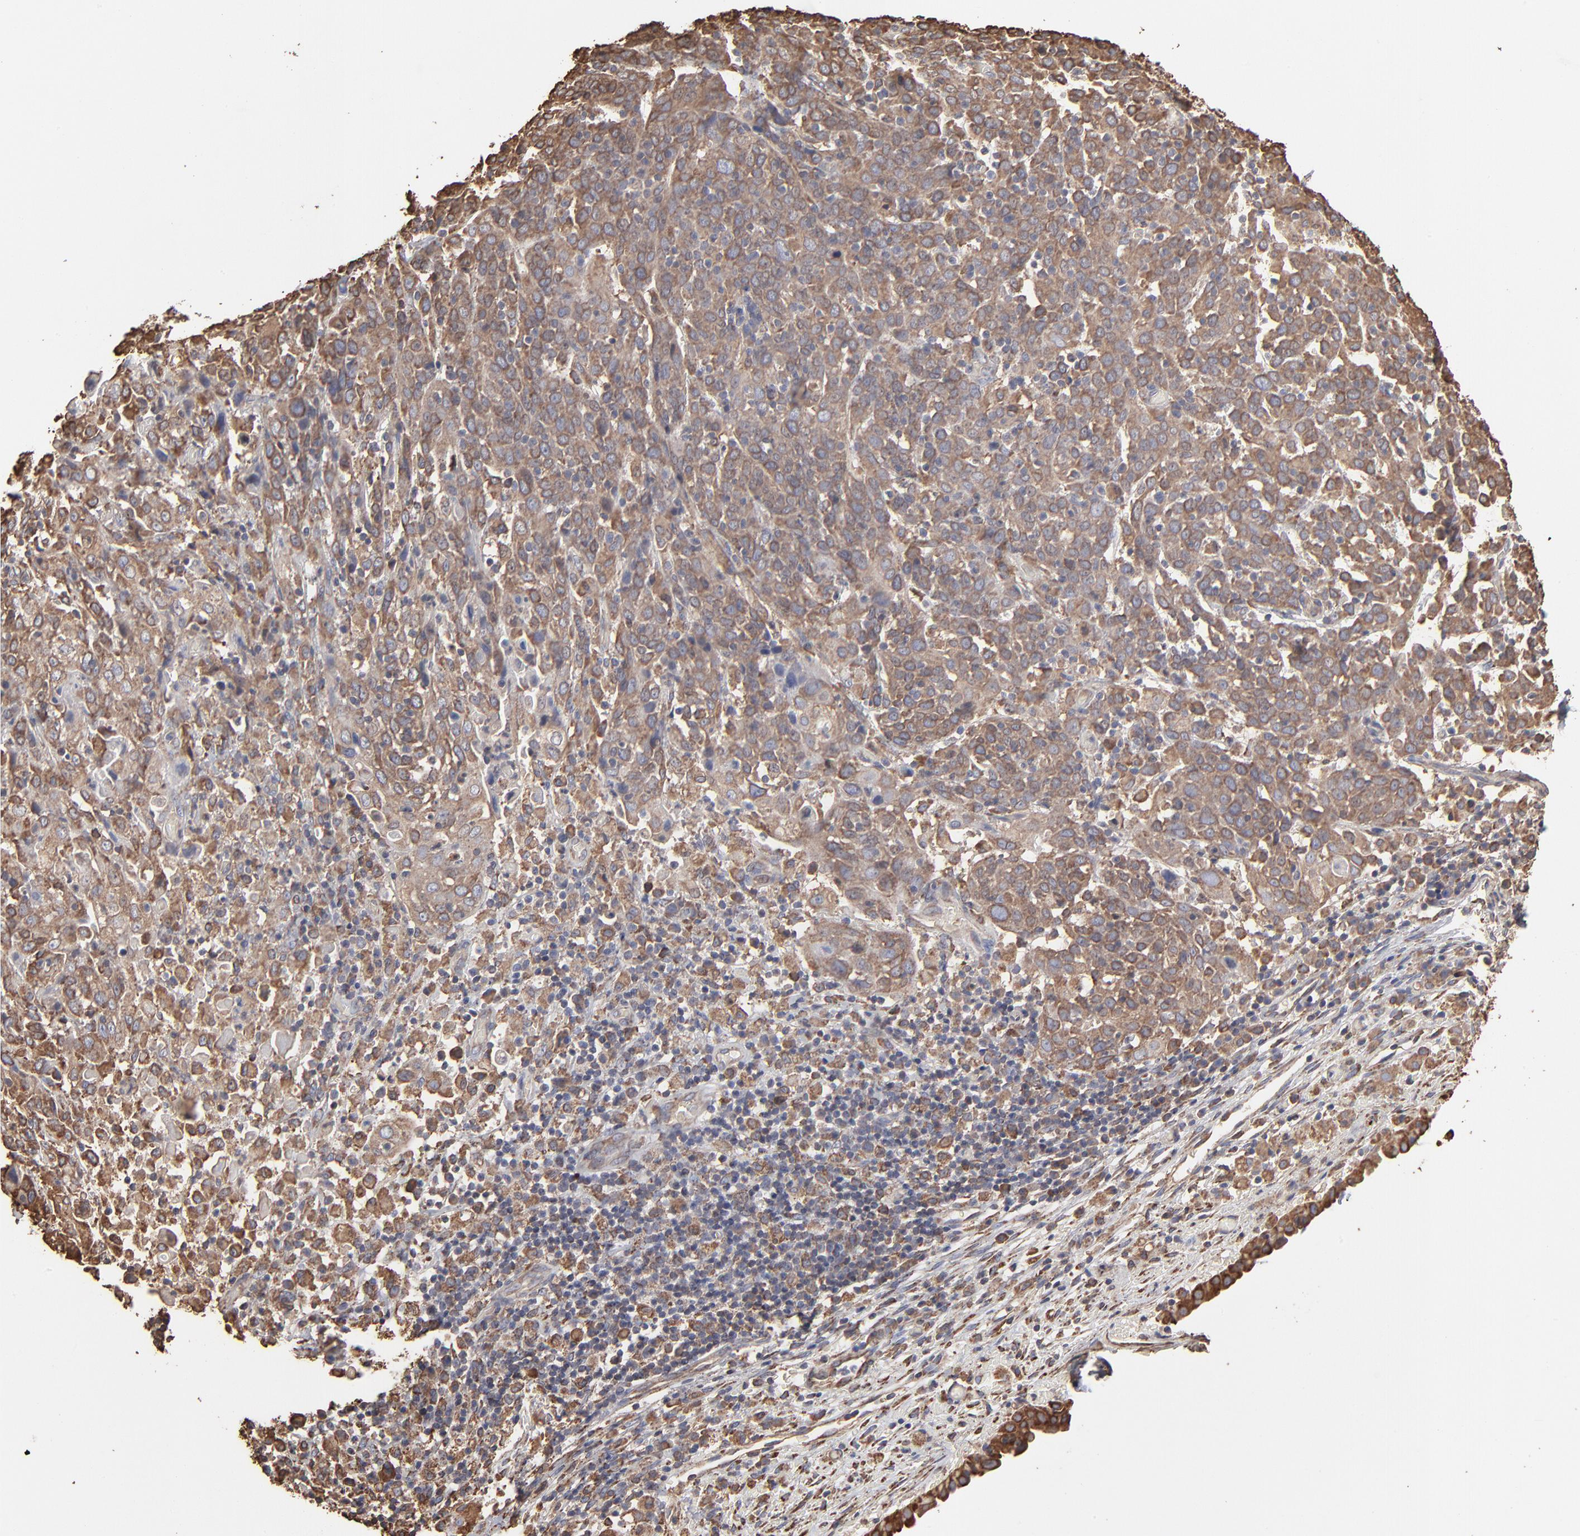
{"staining": {"intensity": "moderate", "quantity": ">75%", "location": "cytoplasmic/membranous"}, "tissue": "cervical cancer", "cell_type": "Tumor cells", "image_type": "cancer", "snomed": [{"axis": "morphology", "description": "Normal tissue, NOS"}, {"axis": "morphology", "description": "Squamous cell carcinoma, NOS"}, {"axis": "topography", "description": "Cervix"}], "caption": "Tumor cells exhibit medium levels of moderate cytoplasmic/membranous positivity in approximately >75% of cells in human cervical cancer.", "gene": "PDIA3", "patient": {"sex": "female", "age": 67}}